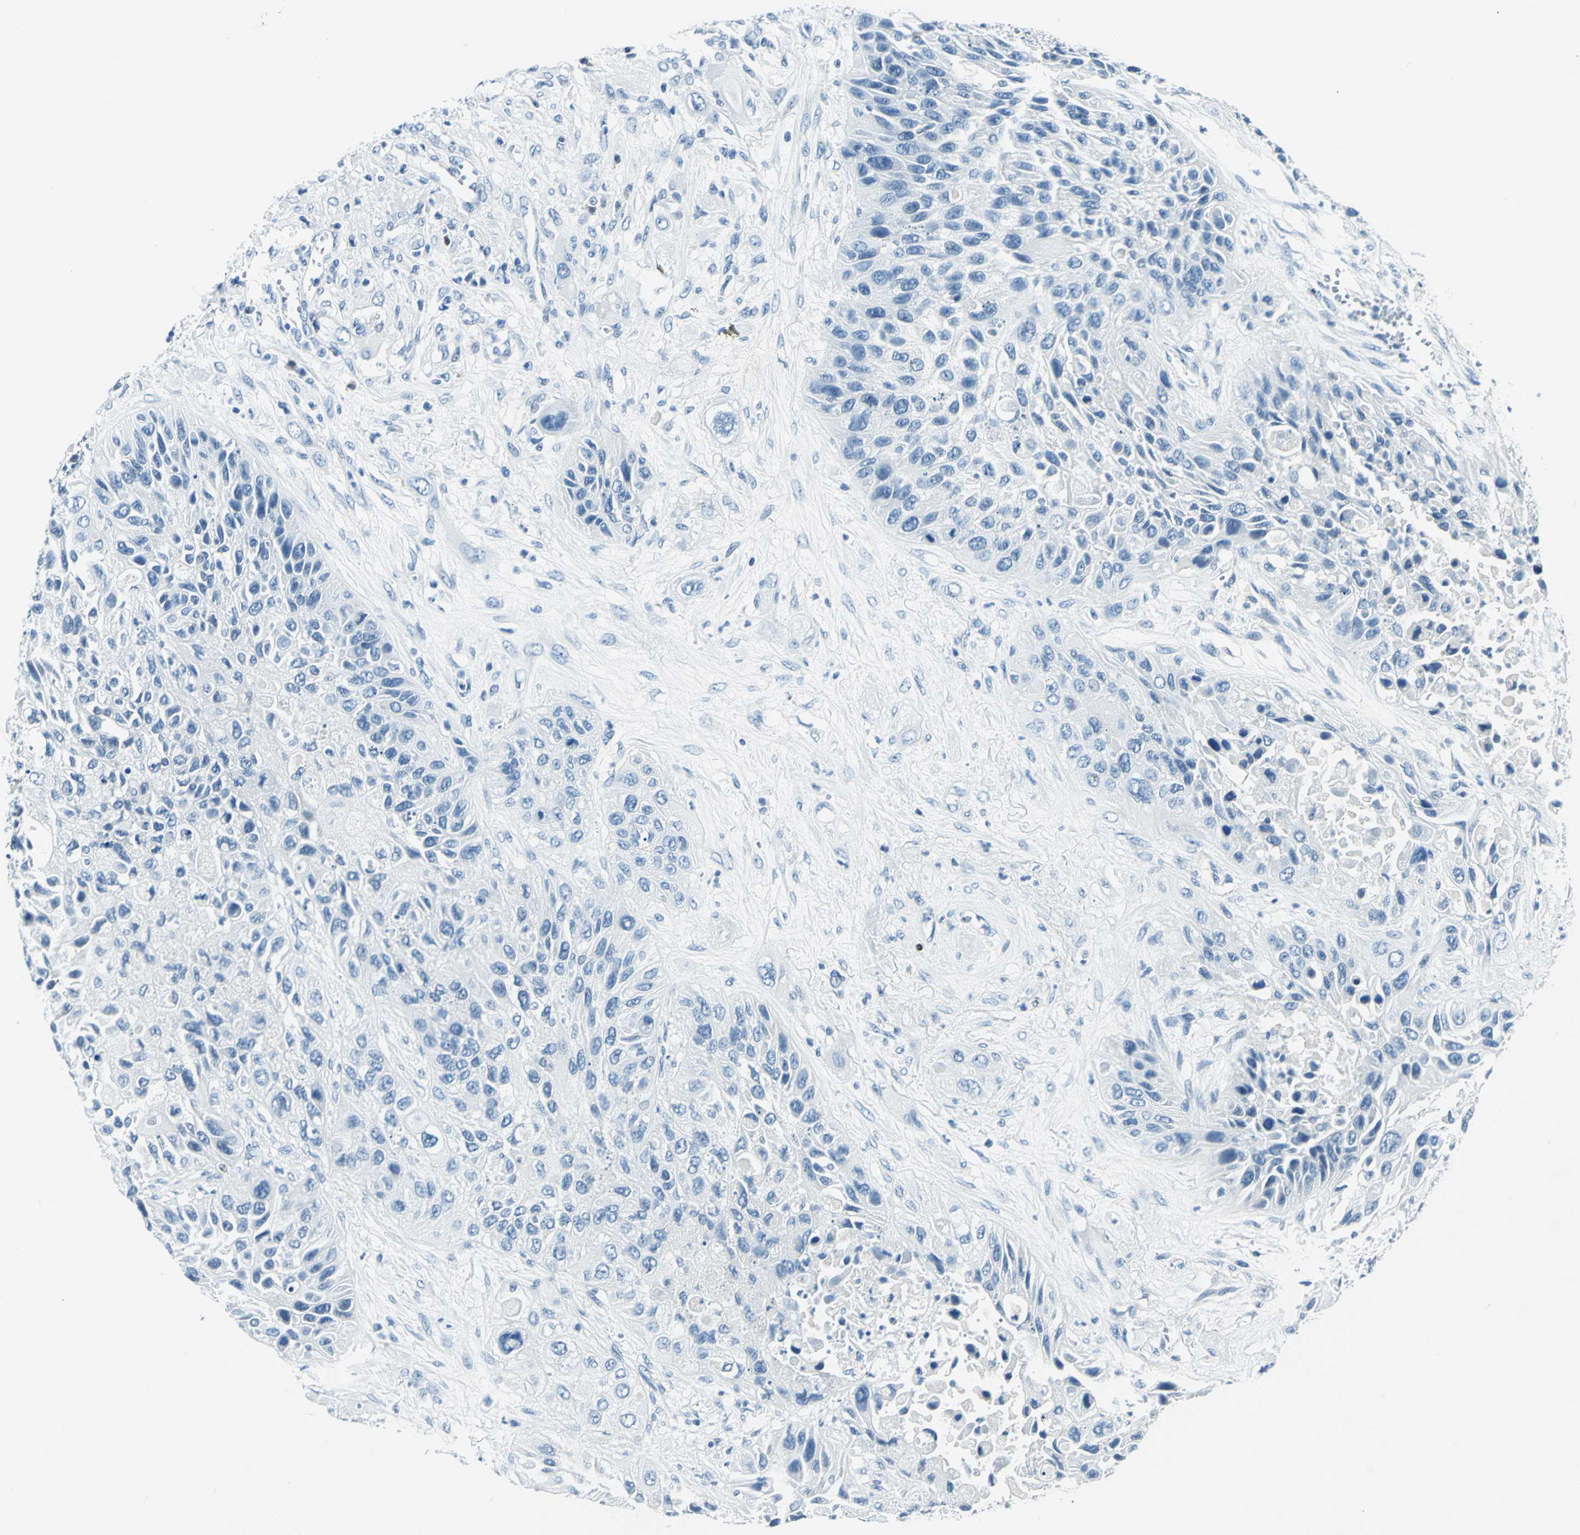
{"staining": {"intensity": "negative", "quantity": "none", "location": "none"}, "tissue": "lung cancer", "cell_type": "Tumor cells", "image_type": "cancer", "snomed": [{"axis": "morphology", "description": "Squamous cell carcinoma, NOS"}, {"axis": "topography", "description": "Lung"}], "caption": "This is an immunohistochemistry histopathology image of human squamous cell carcinoma (lung). There is no positivity in tumor cells.", "gene": "AKR1A1", "patient": {"sex": "female", "age": 76}}